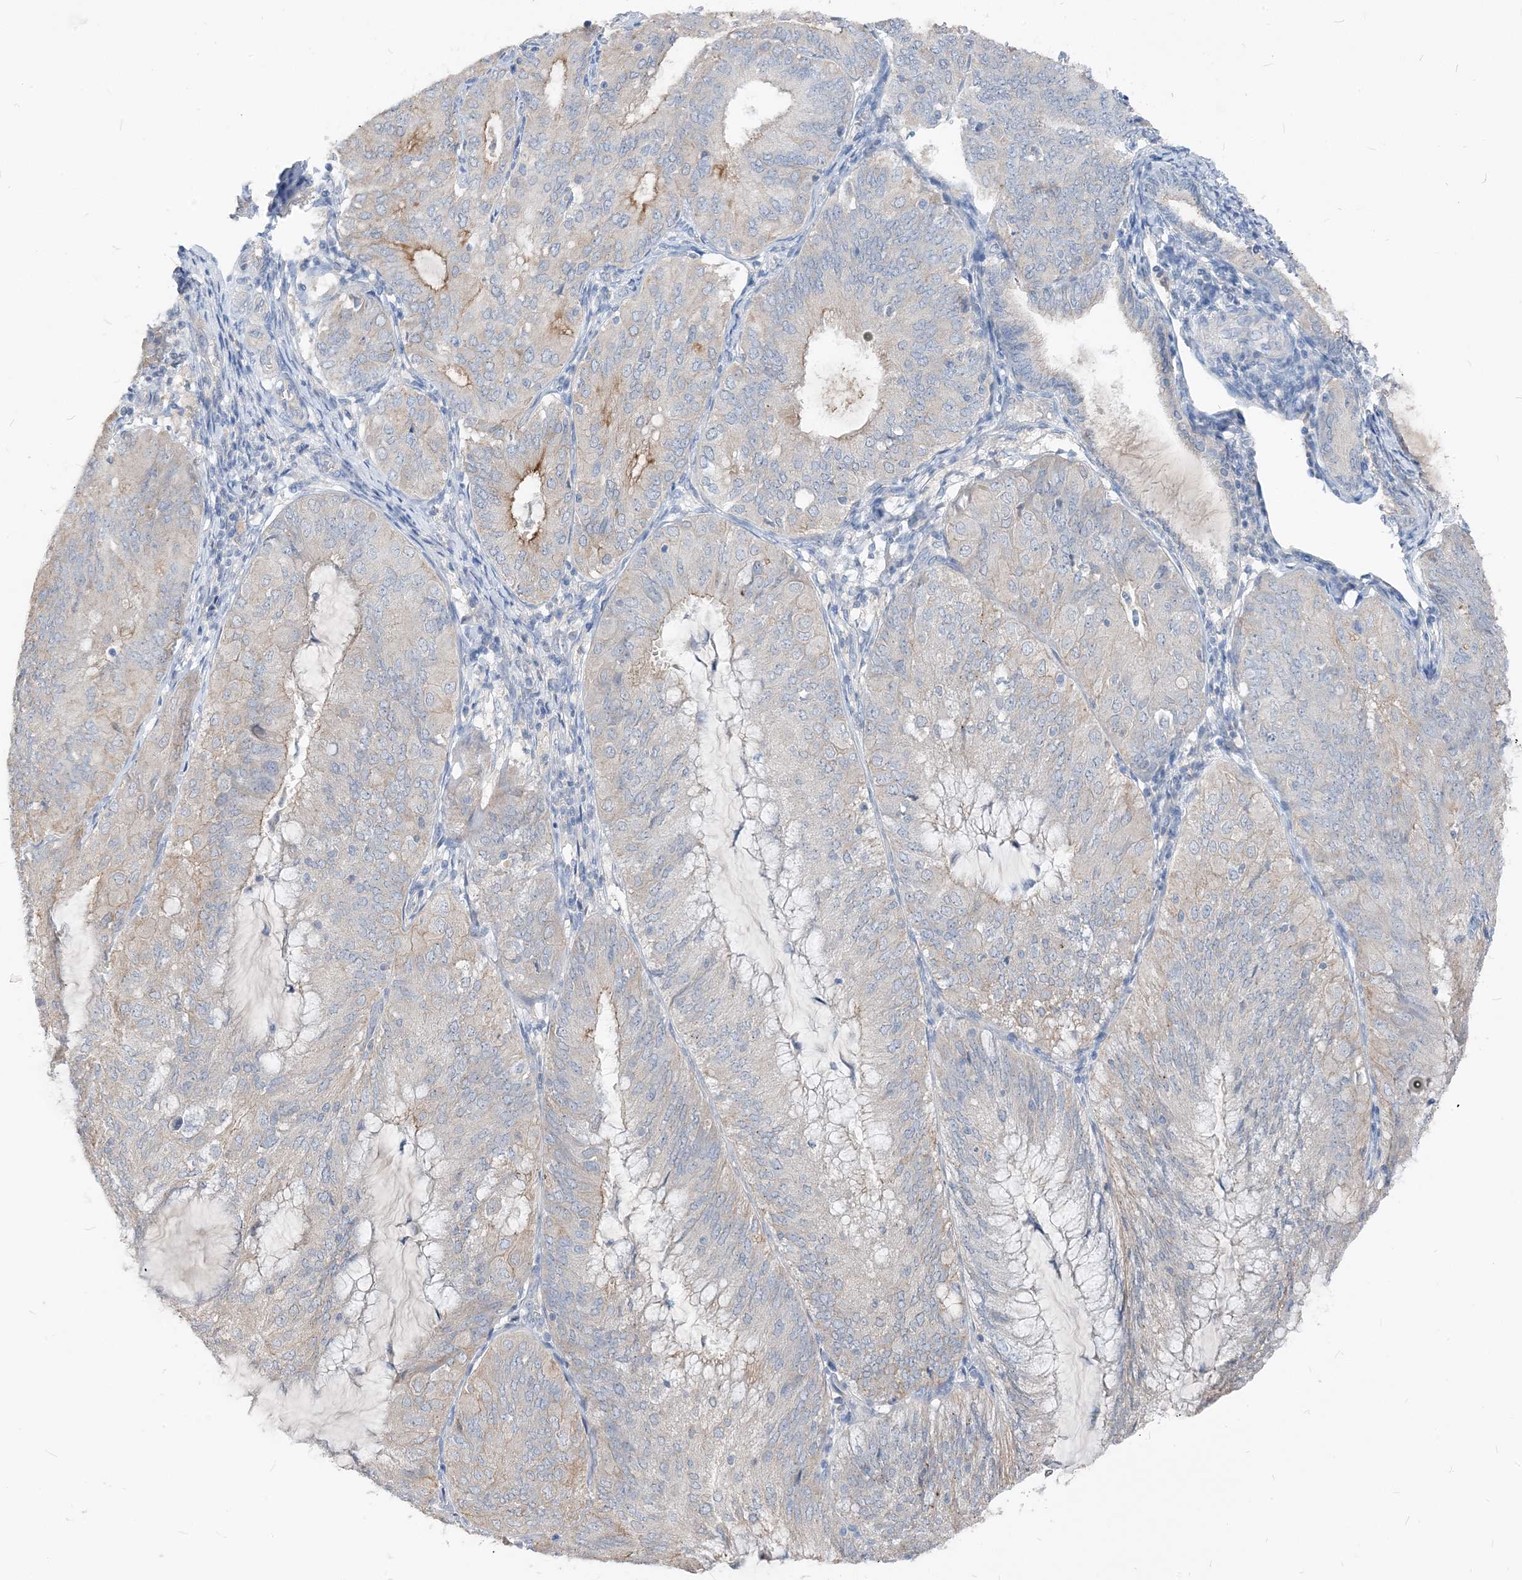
{"staining": {"intensity": "weak", "quantity": "<25%", "location": "cytoplasmic/membranous"}, "tissue": "endometrial cancer", "cell_type": "Tumor cells", "image_type": "cancer", "snomed": [{"axis": "morphology", "description": "Adenocarcinoma, NOS"}, {"axis": "topography", "description": "Endometrium"}], "caption": "The histopathology image displays no significant expression in tumor cells of endometrial cancer. The staining was performed using DAB (3,3'-diaminobenzidine) to visualize the protein expression in brown, while the nuclei were stained in blue with hematoxylin (Magnification: 20x).", "gene": "NCOA7", "patient": {"sex": "female", "age": 81}}